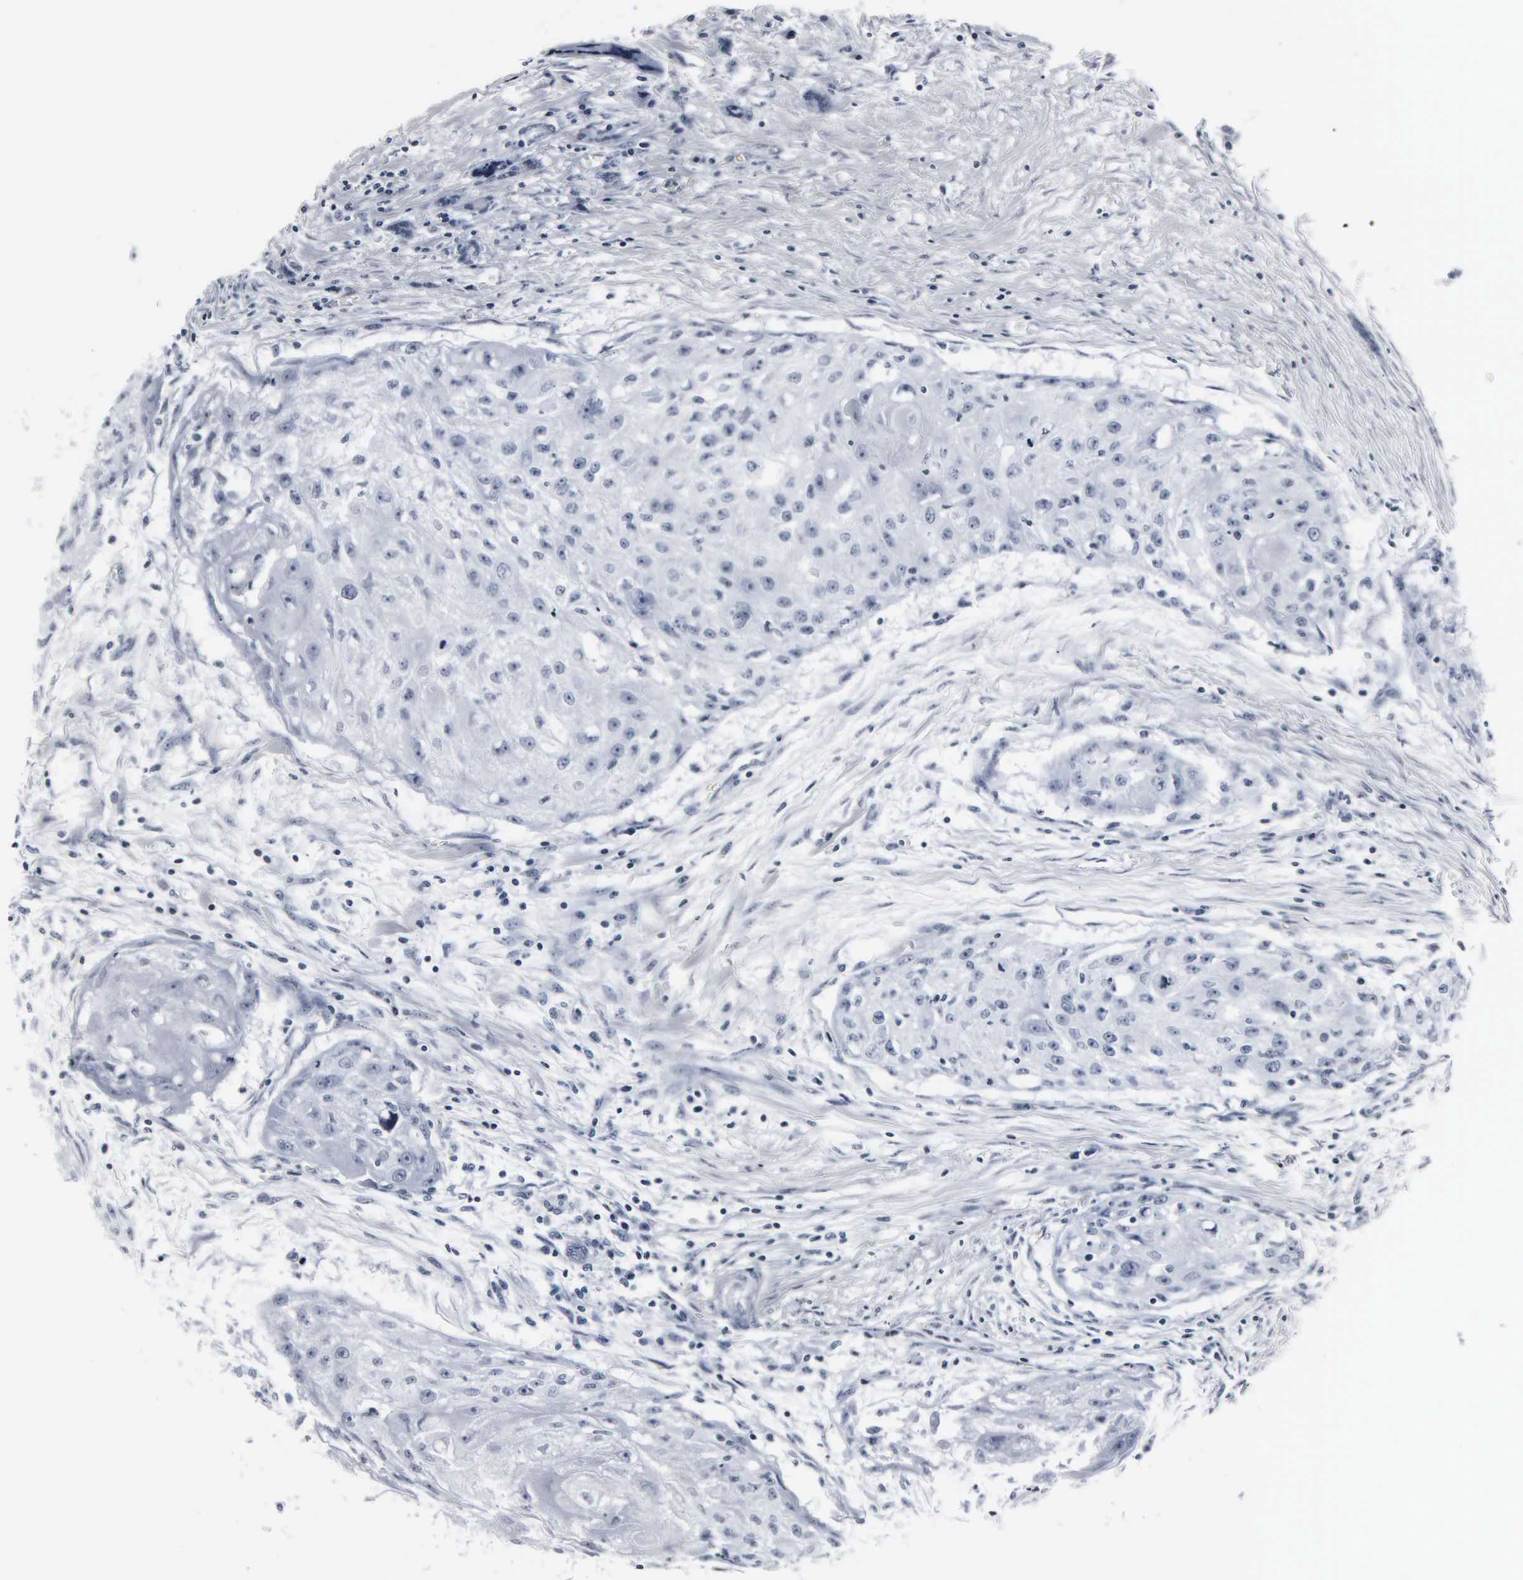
{"staining": {"intensity": "negative", "quantity": "none", "location": "none"}, "tissue": "head and neck cancer", "cell_type": "Tumor cells", "image_type": "cancer", "snomed": [{"axis": "morphology", "description": "Squamous cell carcinoma, NOS"}, {"axis": "topography", "description": "Head-Neck"}], "caption": "This is an immunohistochemistry (IHC) histopathology image of human head and neck squamous cell carcinoma. There is no staining in tumor cells.", "gene": "DGCR2", "patient": {"sex": "male", "age": 64}}